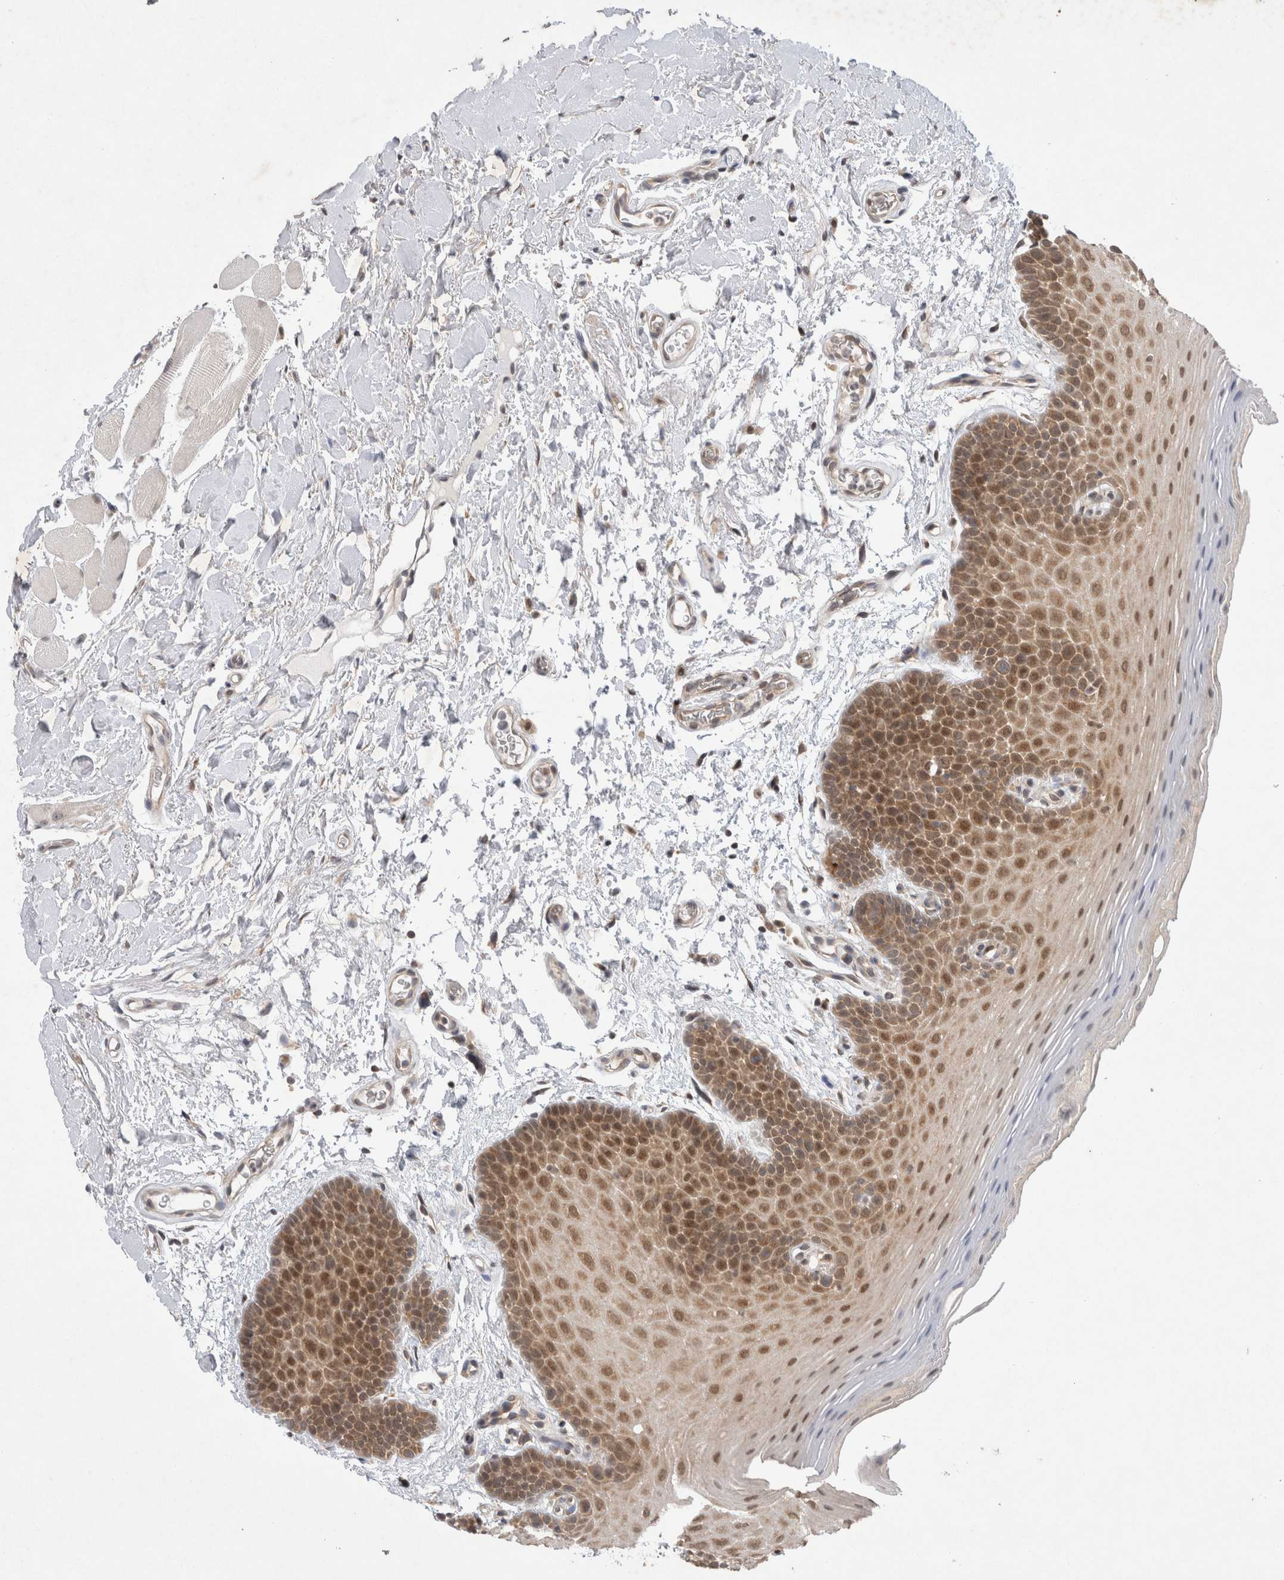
{"staining": {"intensity": "moderate", "quantity": ">75%", "location": "cytoplasmic/membranous,nuclear"}, "tissue": "oral mucosa", "cell_type": "Squamous epithelial cells", "image_type": "normal", "snomed": [{"axis": "morphology", "description": "Normal tissue, NOS"}, {"axis": "topography", "description": "Oral tissue"}], "caption": "This histopathology image demonstrates immunohistochemistry (IHC) staining of benign oral mucosa, with medium moderate cytoplasmic/membranous,nuclear positivity in about >75% of squamous epithelial cells.", "gene": "EIF3E", "patient": {"sex": "male", "age": 62}}